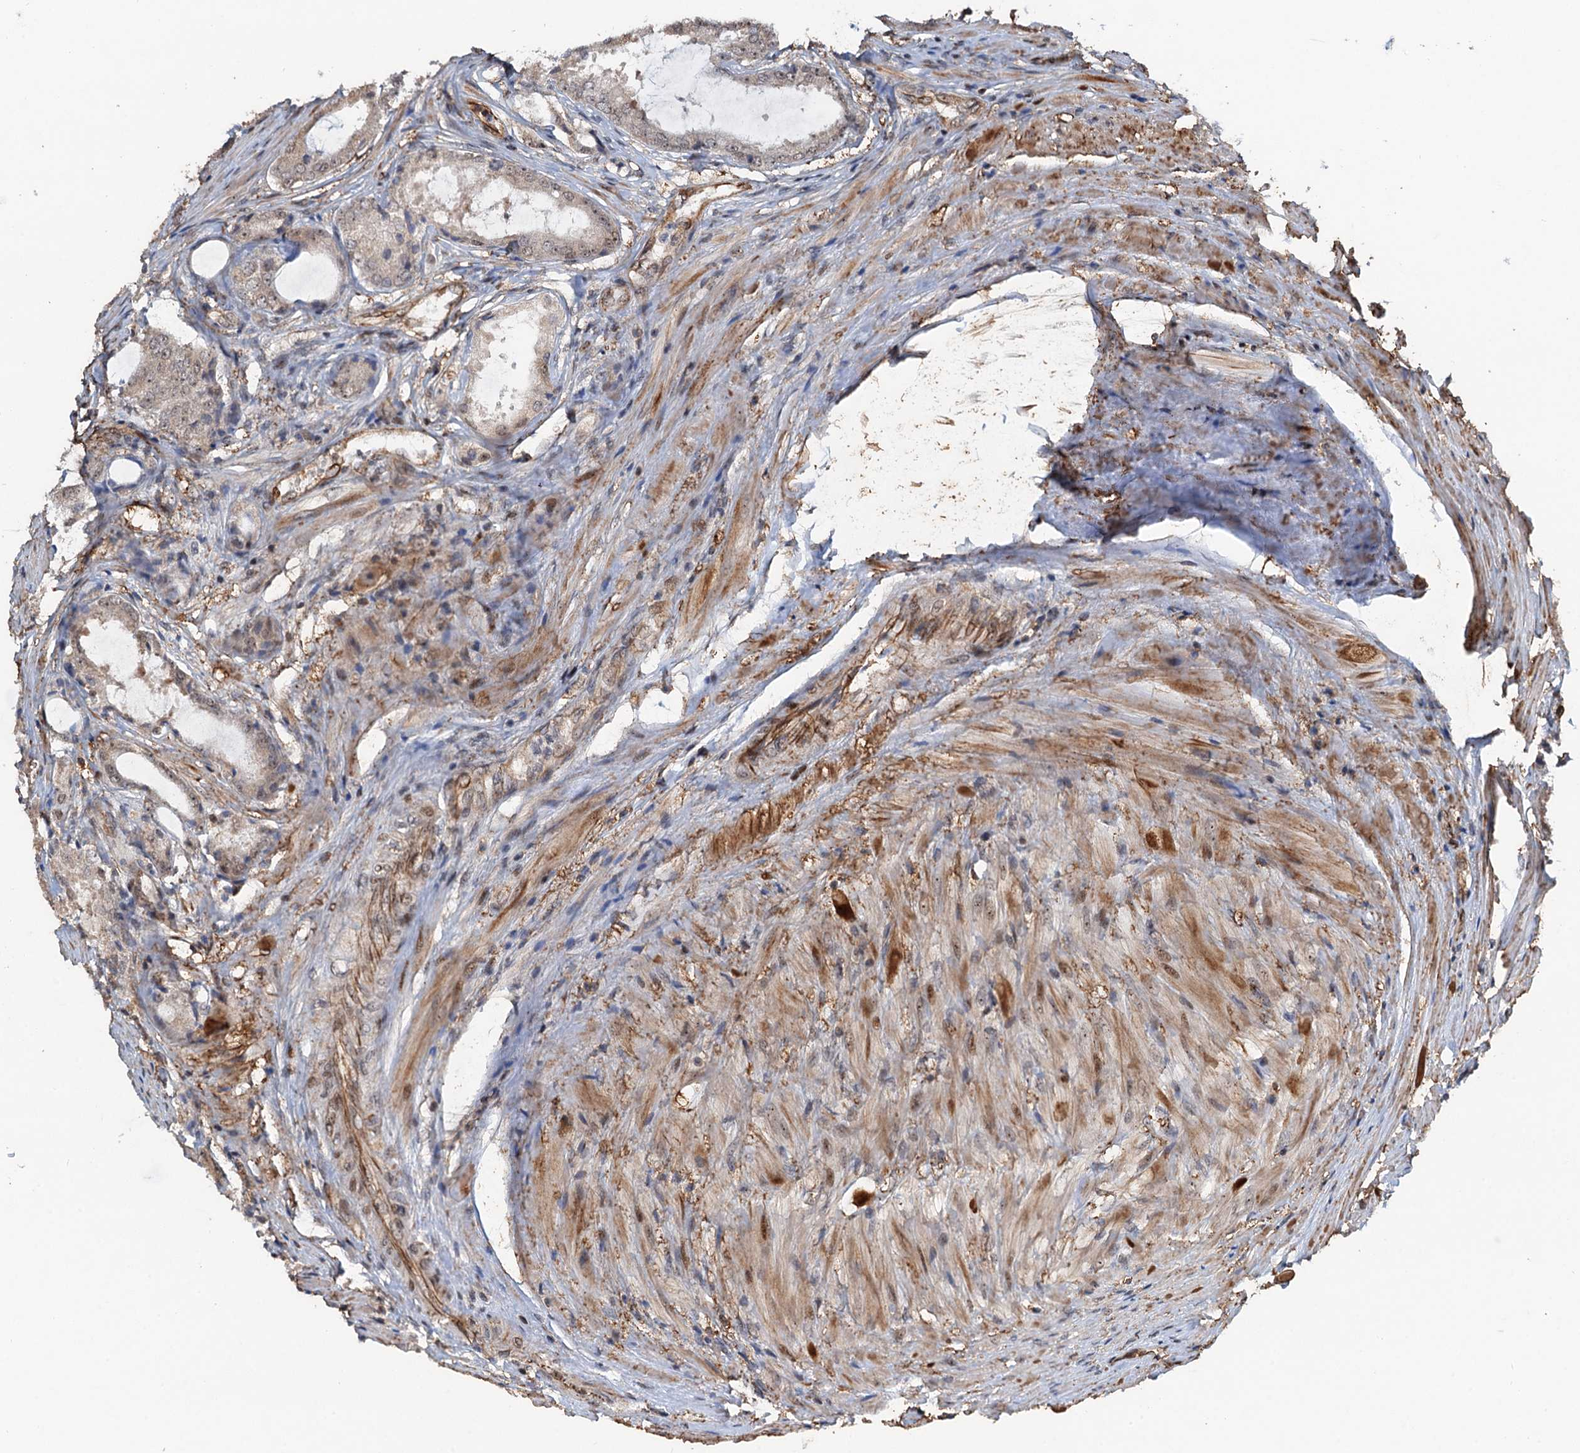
{"staining": {"intensity": "weak", "quantity": "<25%", "location": "cytoplasmic/membranous,nuclear"}, "tissue": "prostate cancer", "cell_type": "Tumor cells", "image_type": "cancer", "snomed": [{"axis": "morphology", "description": "Adenocarcinoma, Low grade"}, {"axis": "topography", "description": "Prostate"}], "caption": "The immunohistochemistry (IHC) image has no significant positivity in tumor cells of prostate cancer tissue.", "gene": "TMA16", "patient": {"sex": "male", "age": 68}}